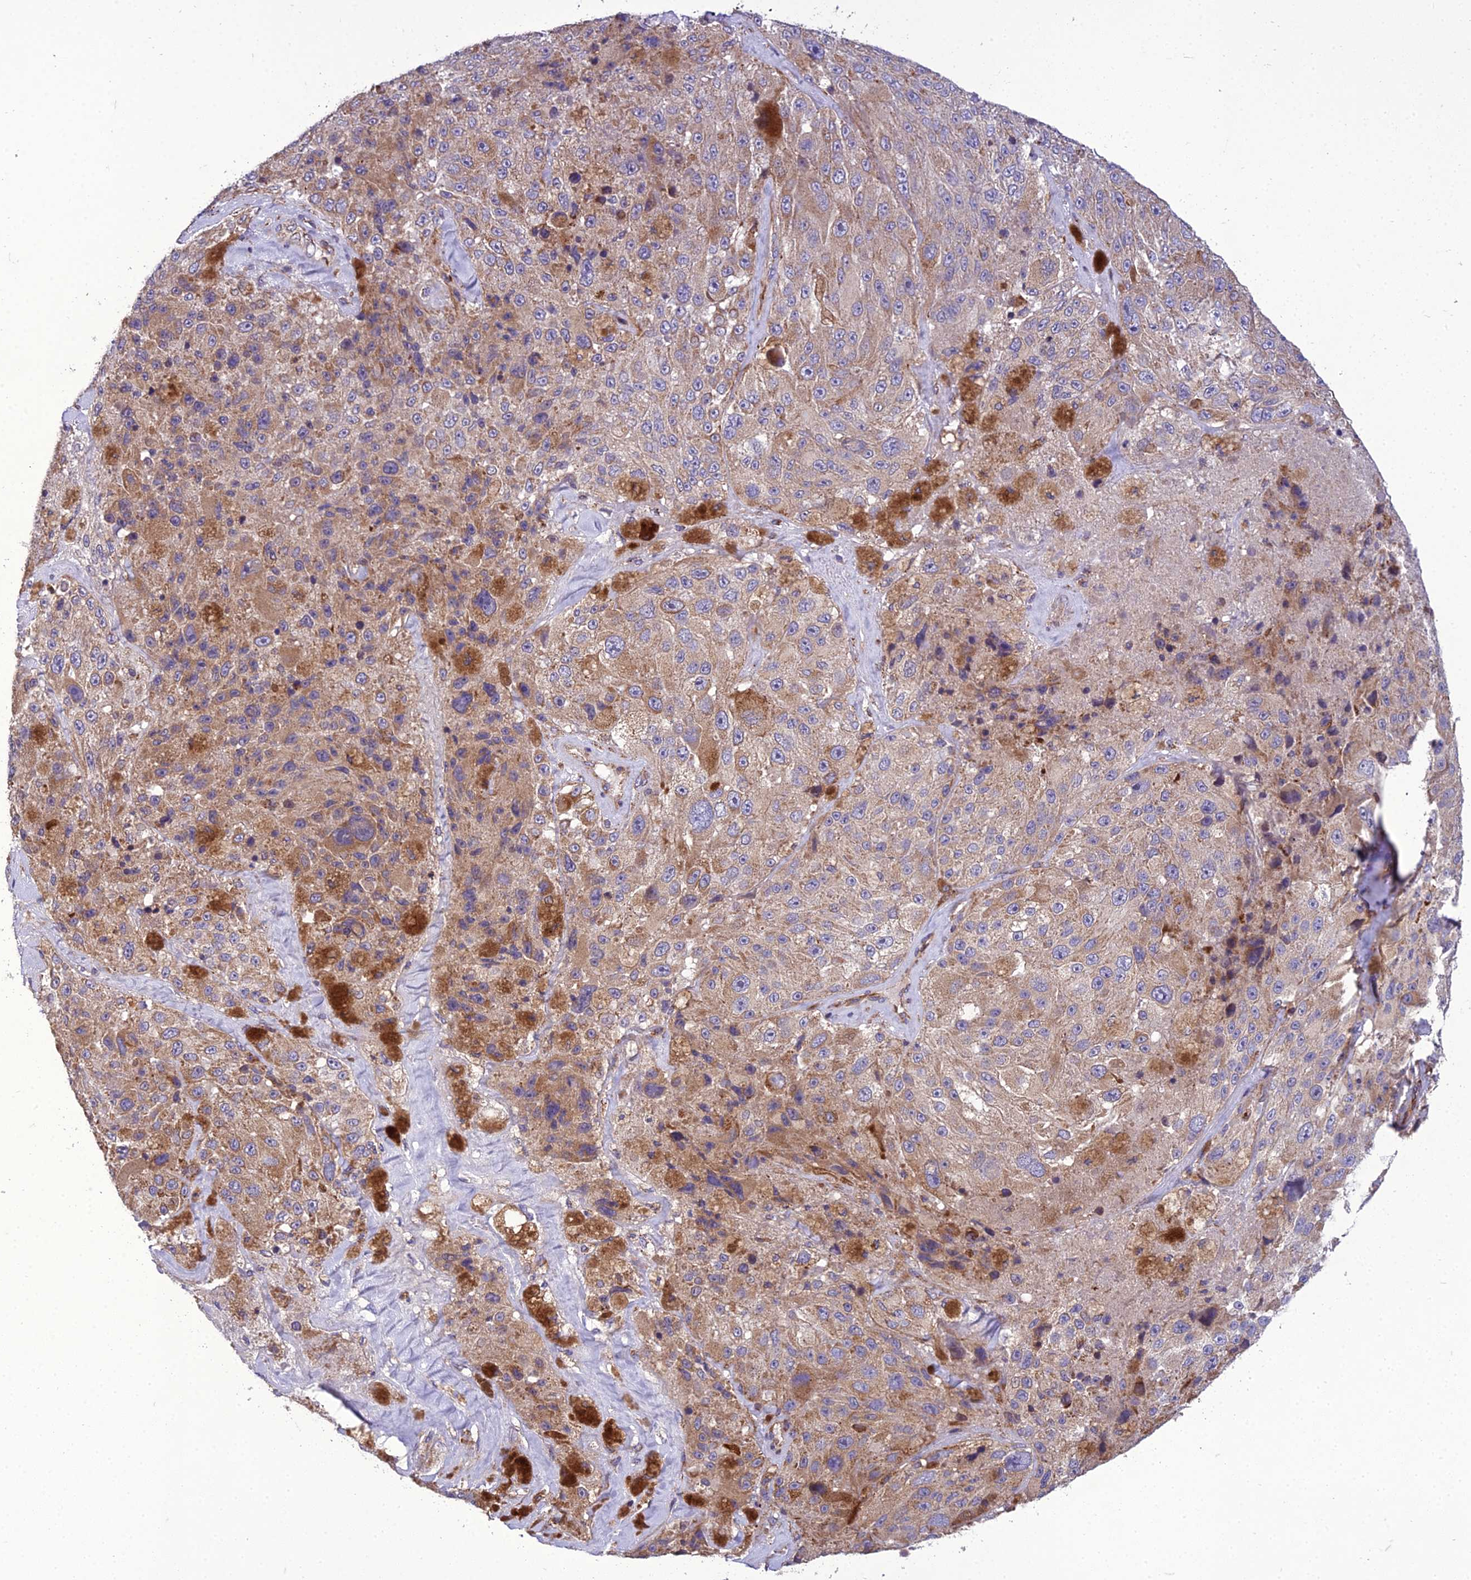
{"staining": {"intensity": "moderate", "quantity": "25%-75%", "location": "cytoplasmic/membranous"}, "tissue": "melanoma", "cell_type": "Tumor cells", "image_type": "cancer", "snomed": [{"axis": "morphology", "description": "Malignant melanoma, Metastatic site"}, {"axis": "topography", "description": "Lymph node"}], "caption": "Tumor cells display medium levels of moderate cytoplasmic/membranous positivity in approximately 25%-75% of cells in human melanoma.", "gene": "GIMAP1", "patient": {"sex": "male", "age": 62}}